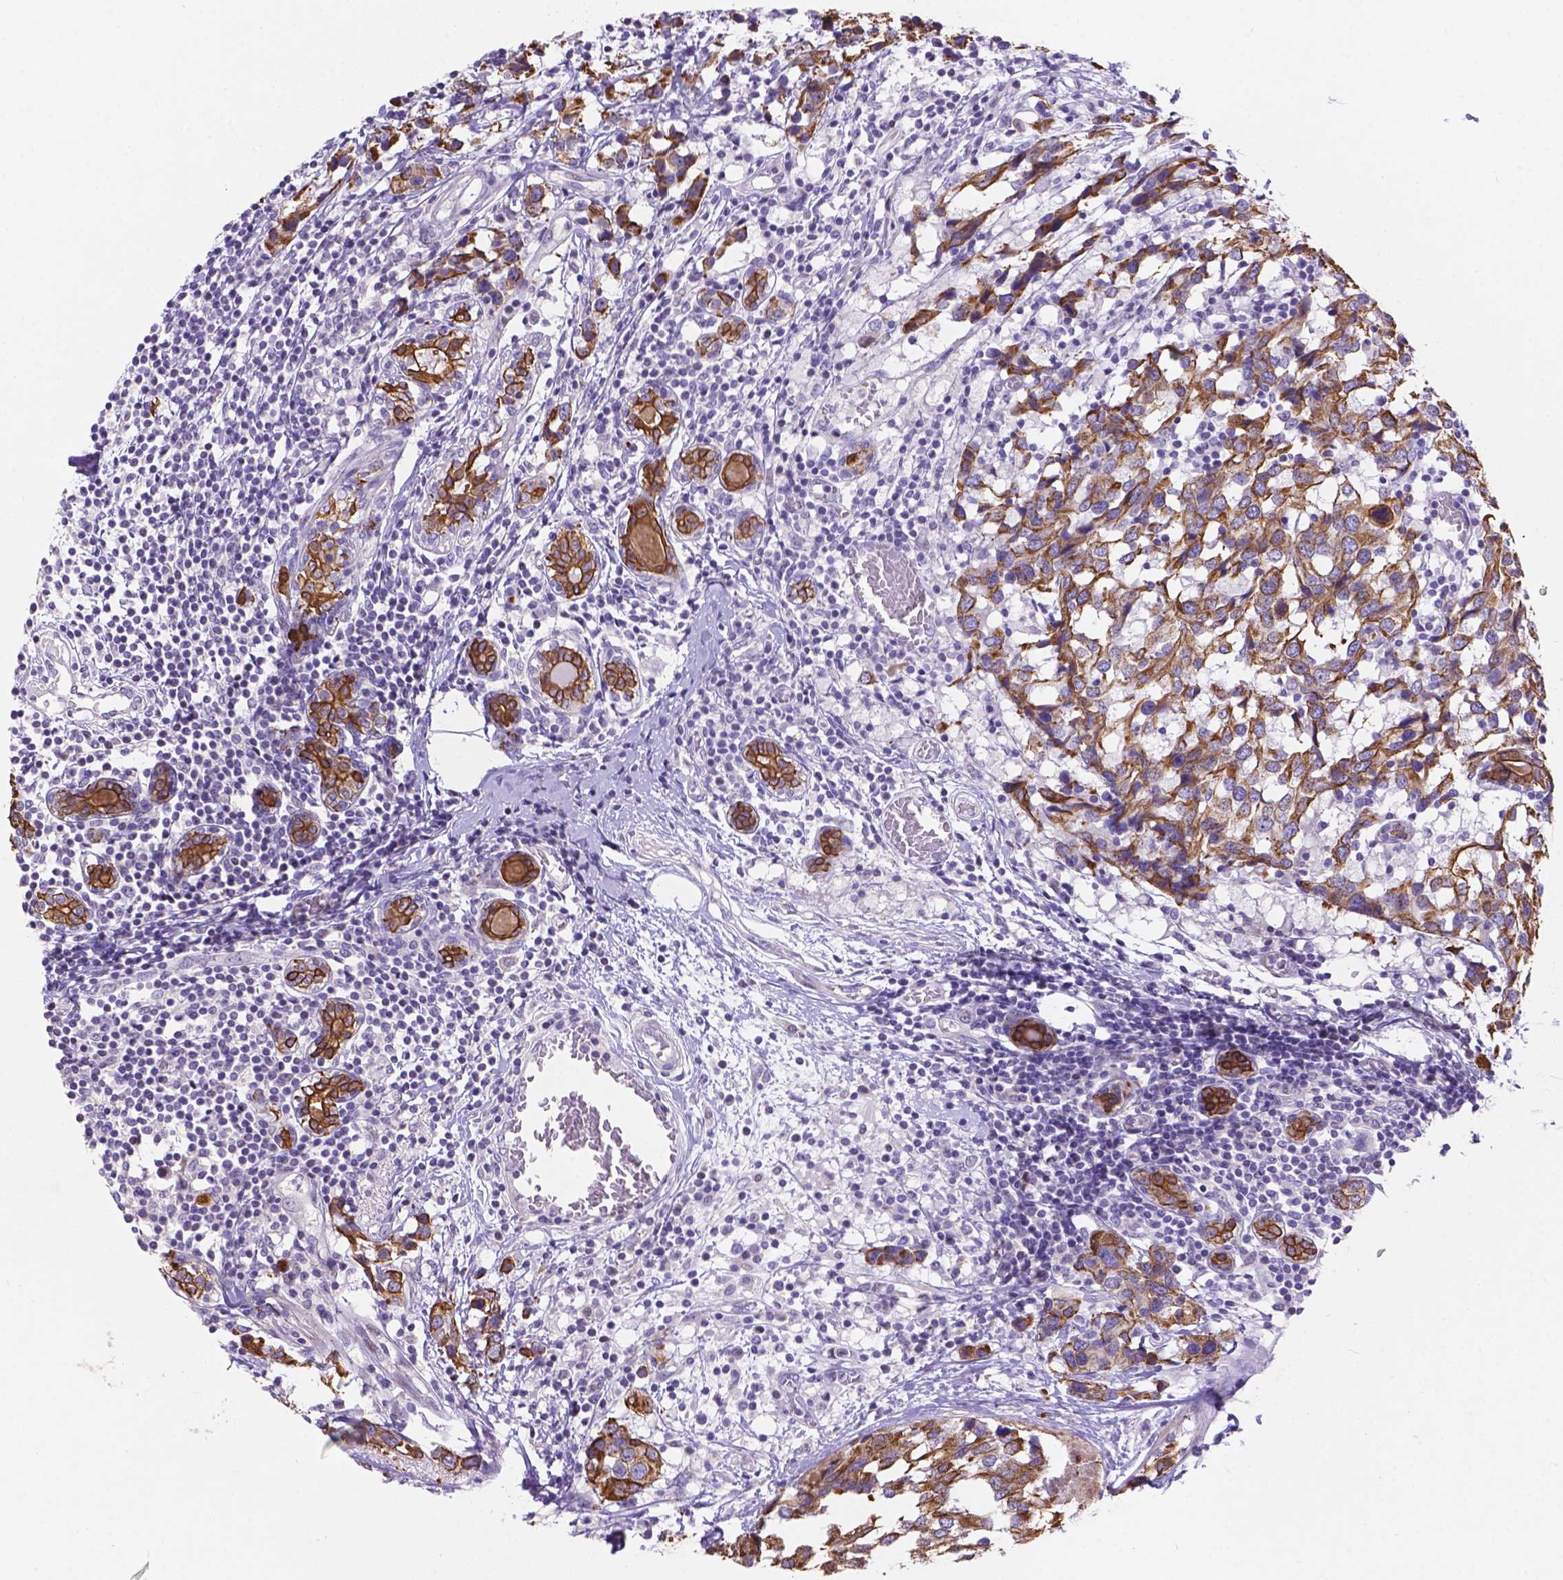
{"staining": {"intensity": "moderate", "quantity": ">75%", "location": "cytoplasmic/membranous"}, "tissue": "breast cancer", "cell_type": "Tumor cells", "image_type": "cancer", "snomed": [{"axis": "morphology", "description": "Lobular carcinoma"}, {"axis": "topography", "description": "Breast"}], "caption": "Tumor cells show moderate cytoplasmic/membranous positivity in about >75% of cells in breast lobular carcinoma.", "gene": "DMWD", "patient": {"sex": "female", "age": 59}}